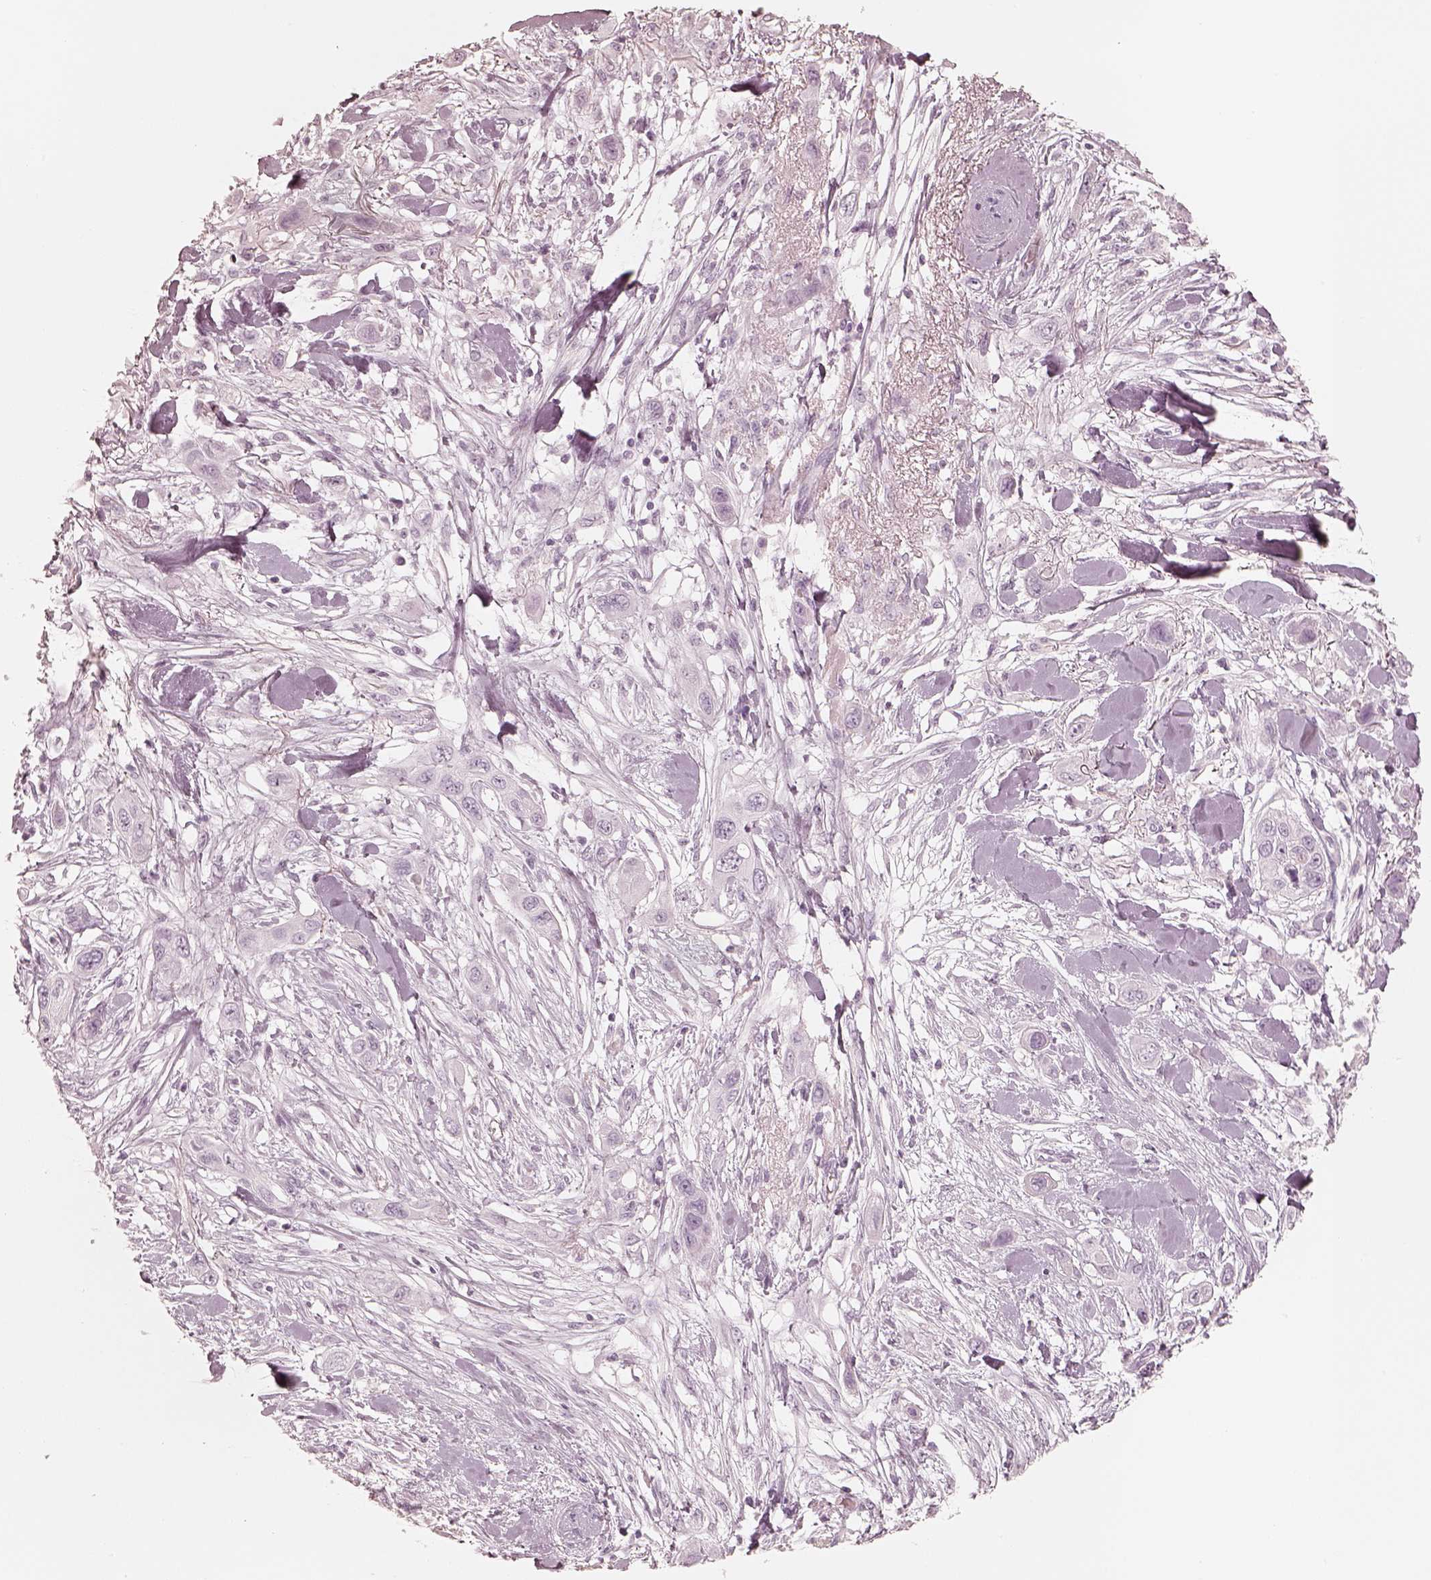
{"staining": {"intensity": "negative", "quantity": "none", "location": "none"}, "tissue": "skin cancer", "cell_type": "Tumor cells", "image_type": "cancer", "snomed": [{"axis": "morphology", "description": "Squamous cell carcinoma, NOS"}, {"axis": "topography", "description": "Skin"}], "caption": "DAB immunohistochemical staining of human skin cancer displays no significant expression in tumor cells.", "gene": "KRT82", "patient": {"sex": "male", "age": 79}}